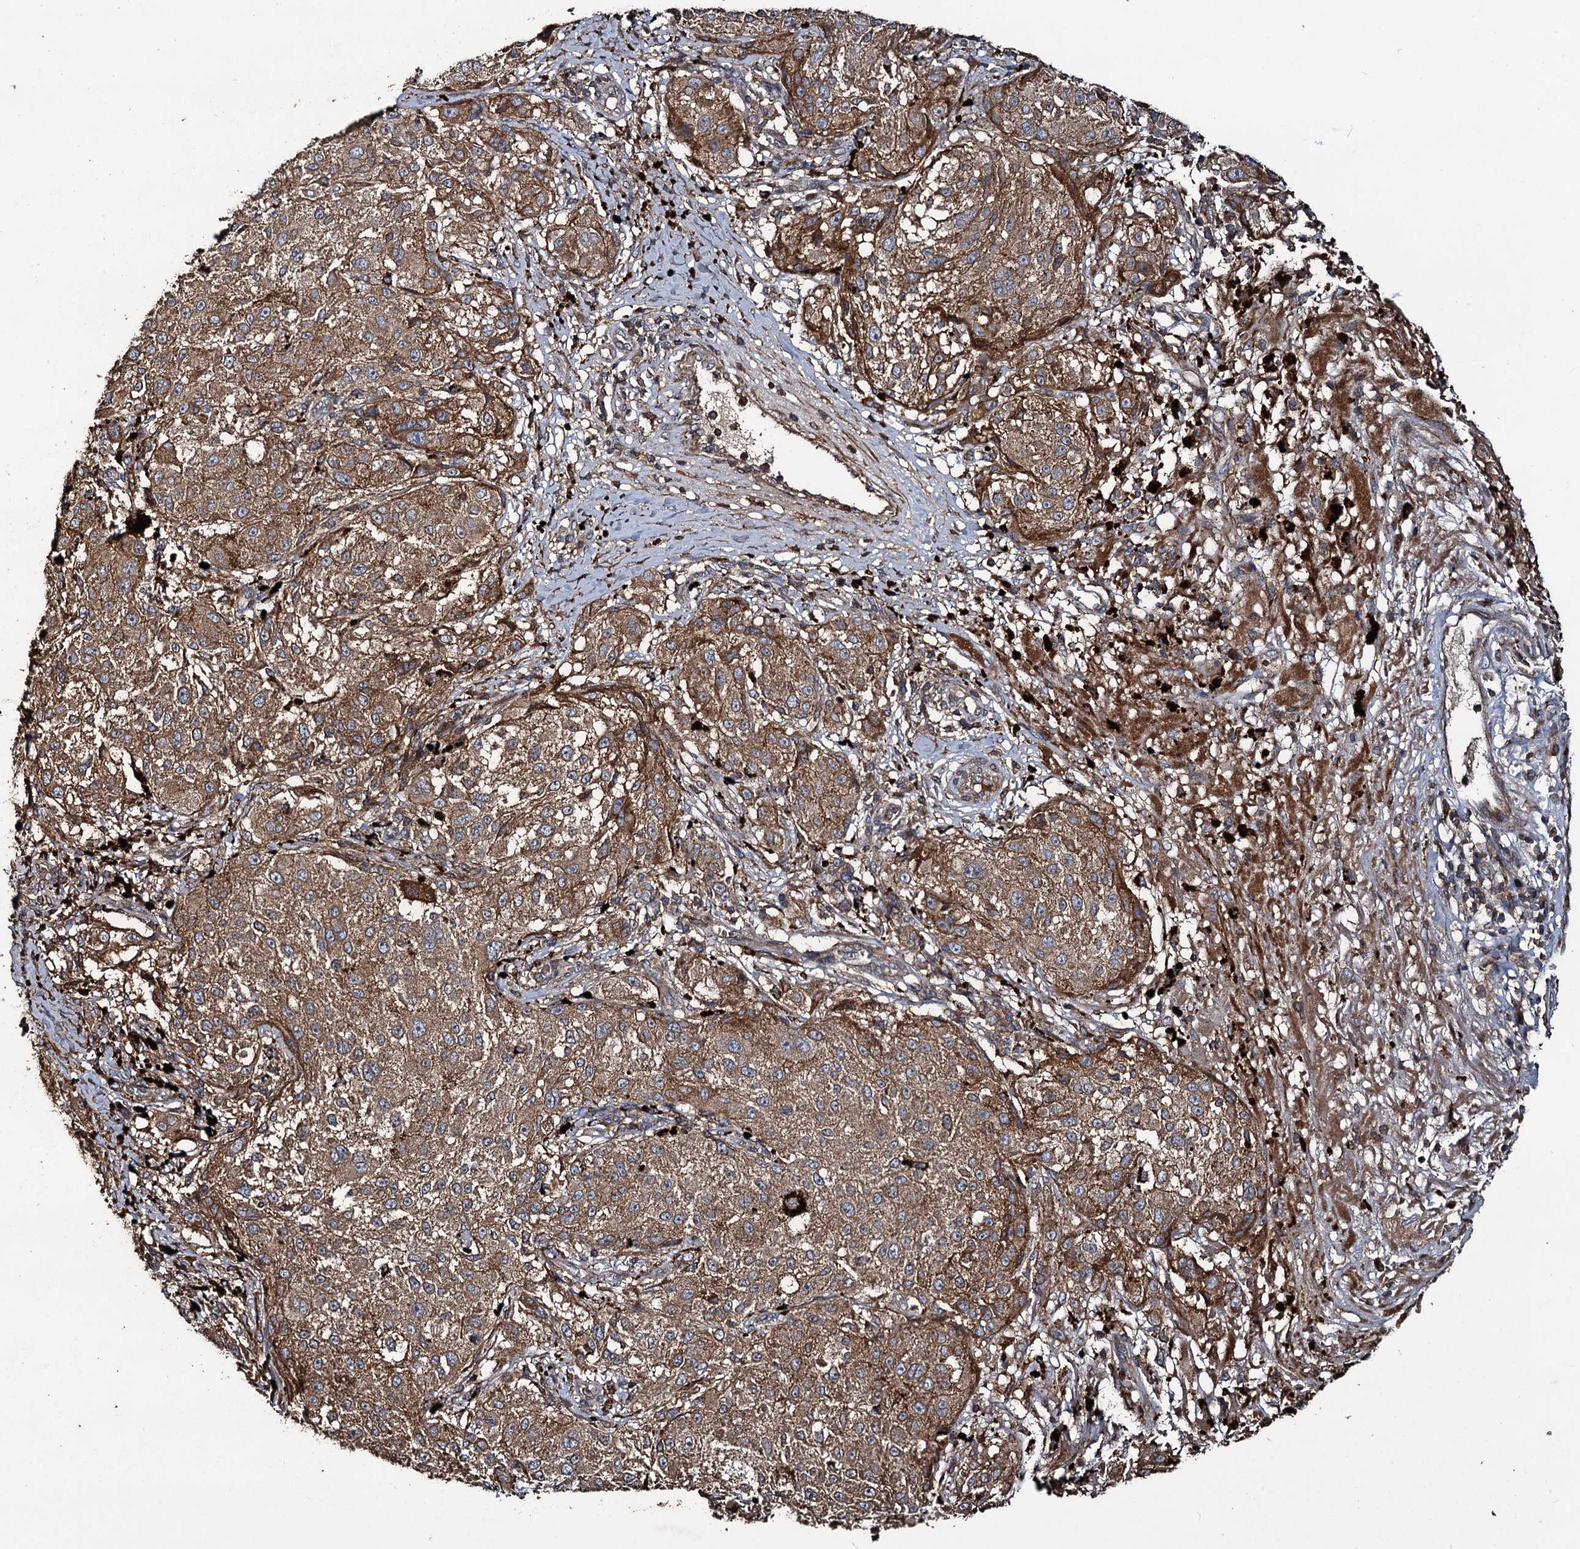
{"staining": {"intensity": "moderate", "quantity": ">75%", "location": "cytoplasmic/membranous"}, "tissue": "melanoma", "cell_type": "Tumor cells", "image_type": "cancer", "snomed": [{"axis": "morphology", "description": "Necrosis, NOS"}, {"axis": "morphology", "description": "Malignant melanoma, NOS"}, {"axis": "topography", "description": "Skin"}], "caption": "Melanoma stained with immunohistochemistry (IHC) displays moderate cytoplasmic/membranous expression in approximately >75% of tumor cells.", "gene": "NOTCH2NLA", "patient": {"sex": "female", "age": 87}}